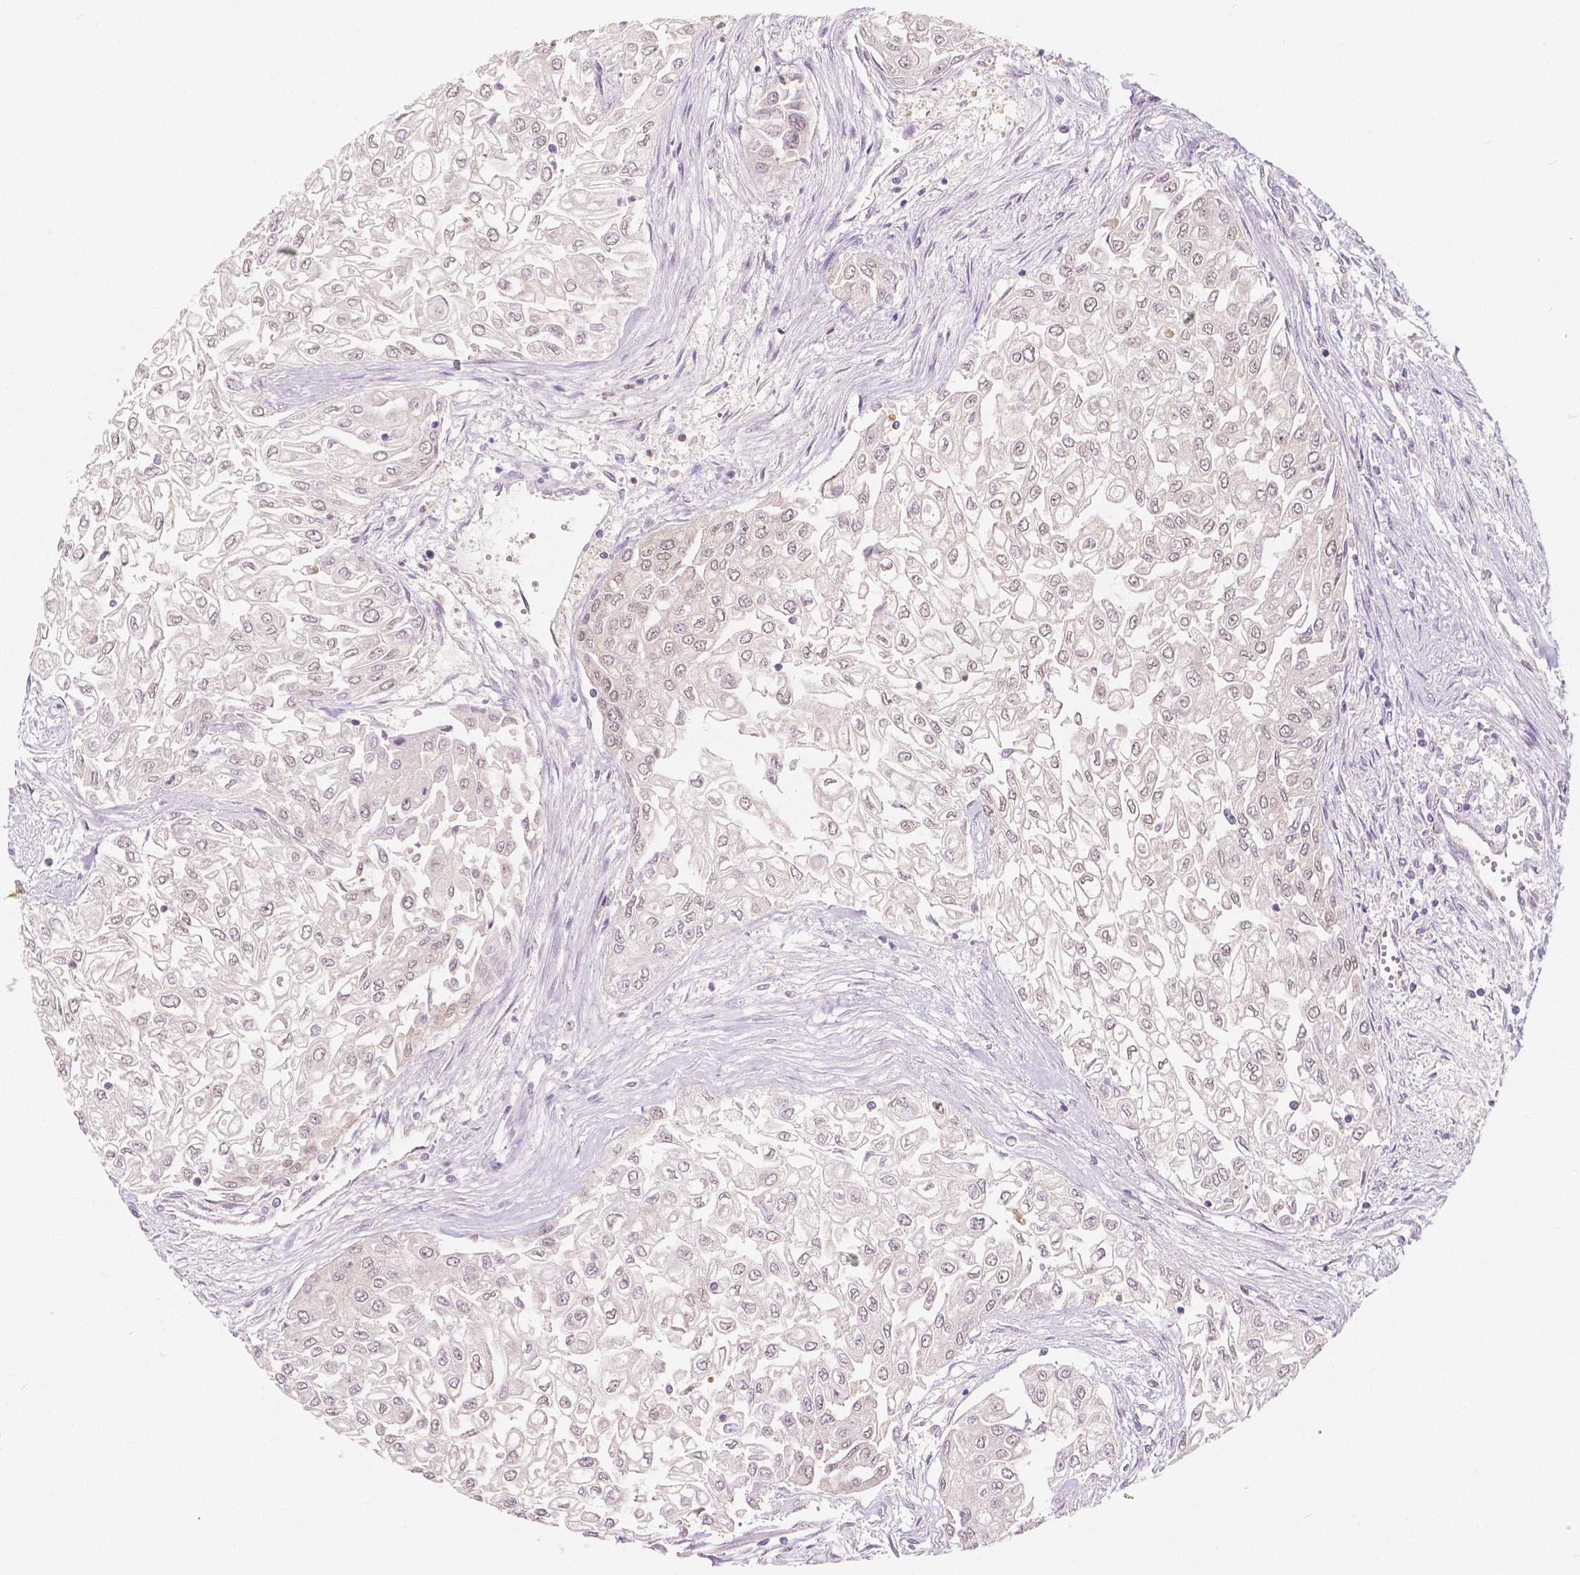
{"staining": {"intensity": "negative", "quantity": "none", "location": "none"}, "tissue": "urothelial cancer", "cell_type": "Tumor cells", "image_type": "cancer", "snomed": [{"axis": "morphology", "description": "Urothelial carcinoma, High grade"}, {"axis": "topography", "description": "Urinary bladder"}], "caption": "The micrograph shows no staining of tumor cells in urothelial carcinoma (high-grade).", "gene": "NAPRT", "patient": {"sex": "male", "age": 62}}